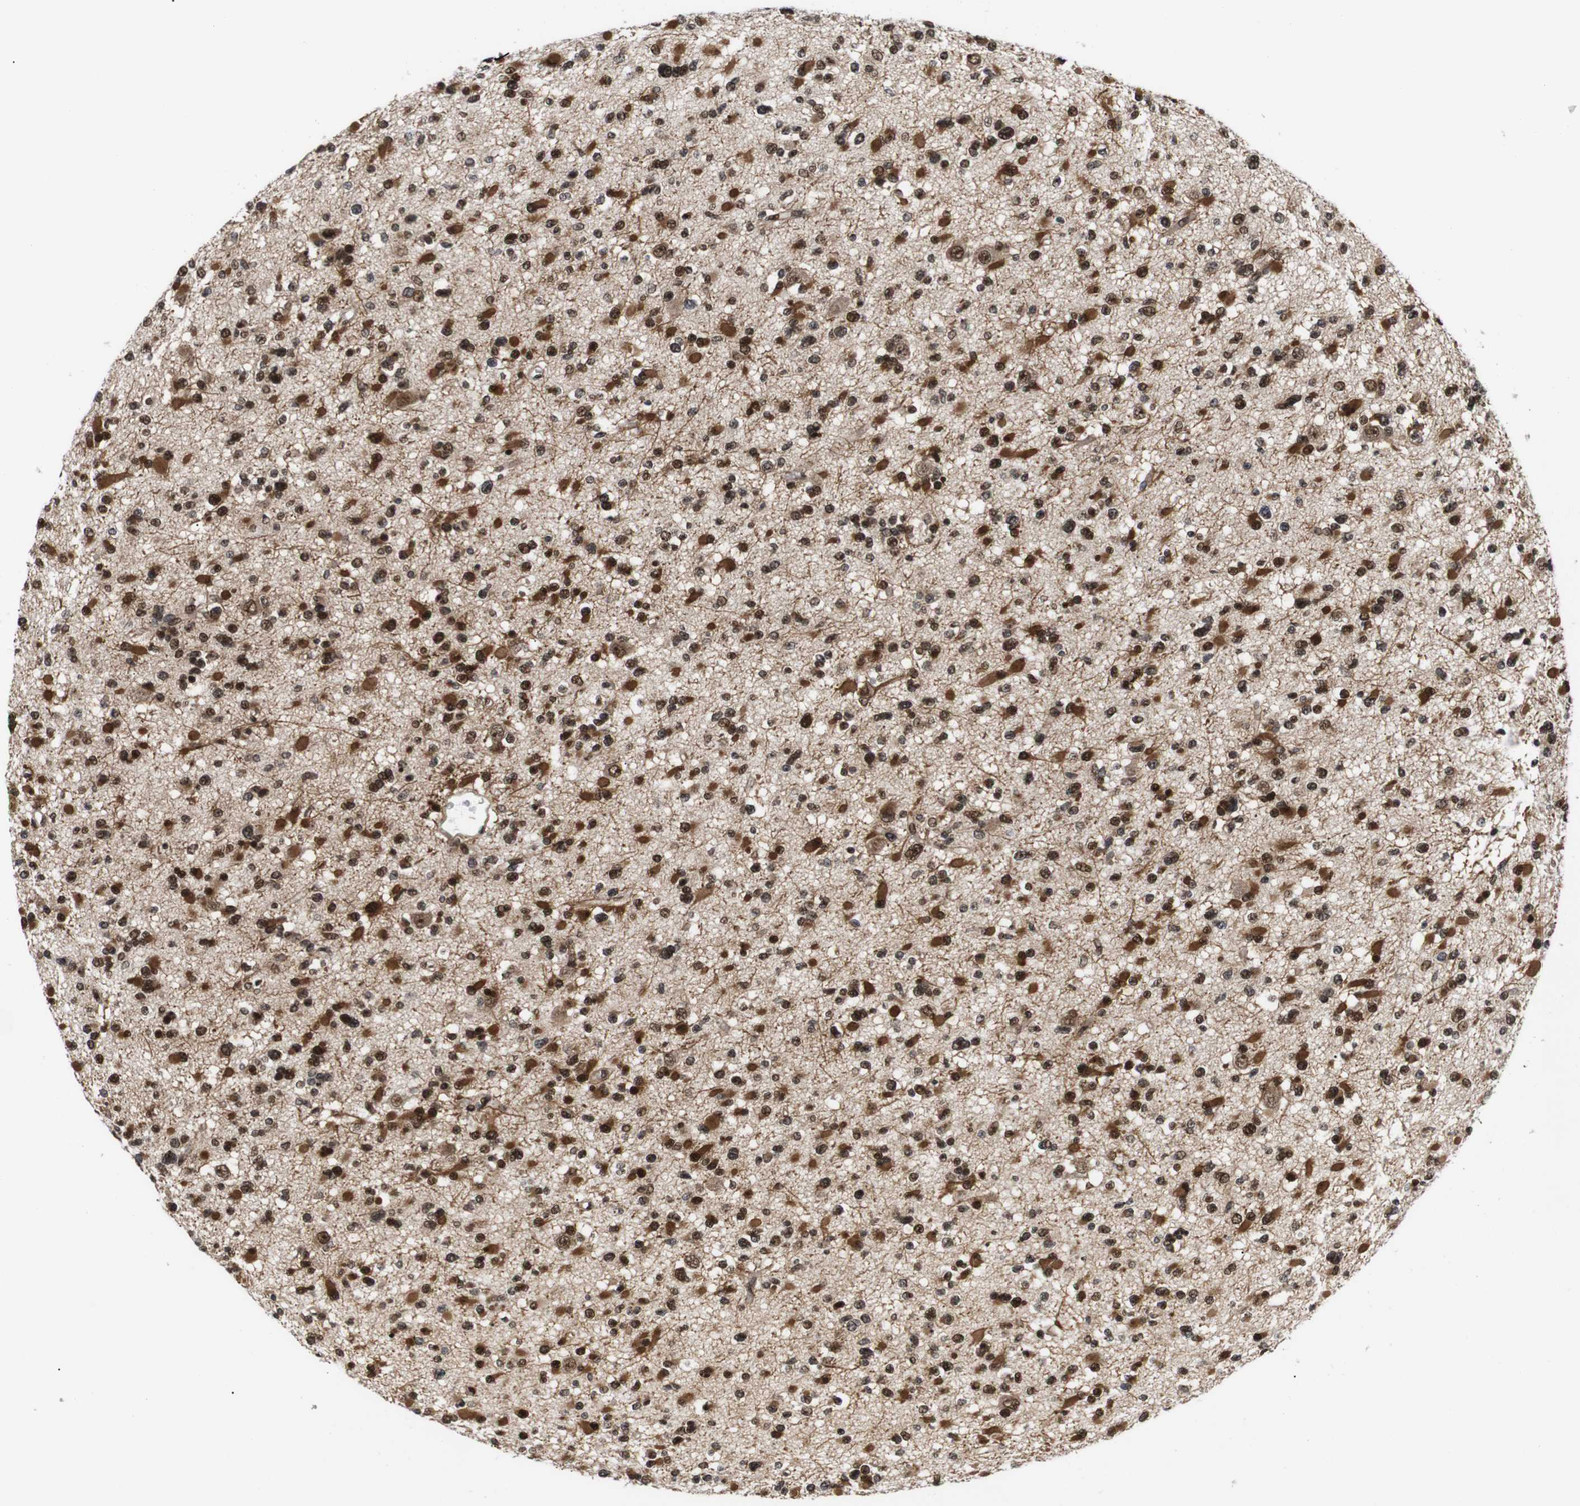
{"staining": {"intensity": "strong", "quantity": ">75%", "location": "cytoplasmic/membranous,nuclear"}, "tissue": "glioma", "cell_type": "Tumor cells", "image_type": "cancer", "snomed": [{"axis": "morphology", "description": "Glioma, malignant, Low grade"}, {"axis": "topography", "description": "Brain"}], "caption": "Glioma stained for a protein (brown) reveals strong cytoplasmic/membranous and nuclear positive positivity in about >75% of tumor cells.", "gene": "KIF23", "patient": {"sex": "female", "age": 22}}